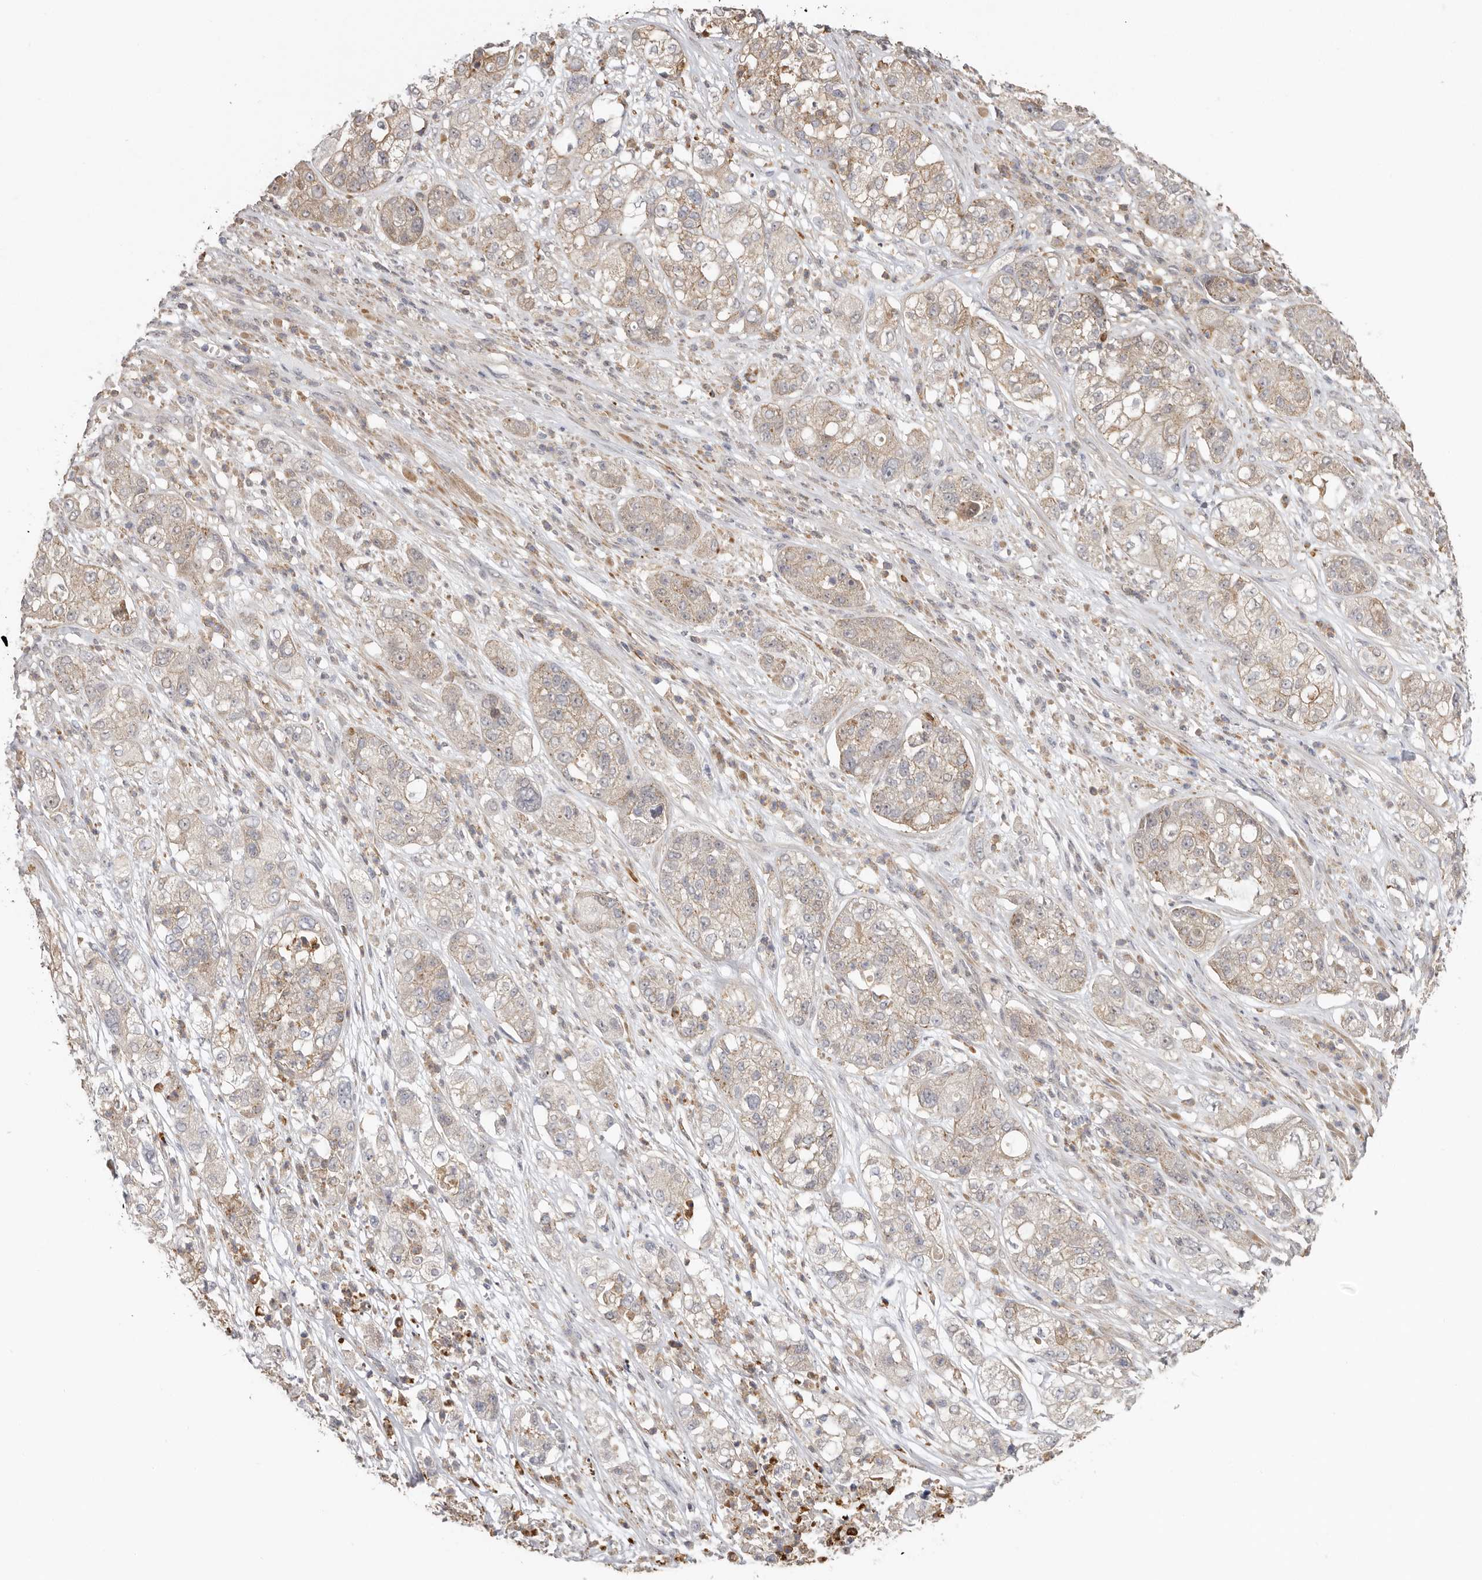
{"staining": {"intensity": "weak", "quantity": "<25%", "location": "cytoplasmic/membranous"}, "tissue": "pancreatic cancer", "cell_type": "Tumor cells", "image_type": "cancer", "snomed": [{"axis": "morphology", "description": "Adenocarcinoma, NOS"}, {"axis": "topography", "description": "Pancreas"}], "caption": "A high-resolution image shows IHC staining of pancreatic cancer (adenocarcinoma), which demonstrates no significant expression in tumor cells.", "gene": "MSRB2", "patient": {"sex": "female", "age": 78}}